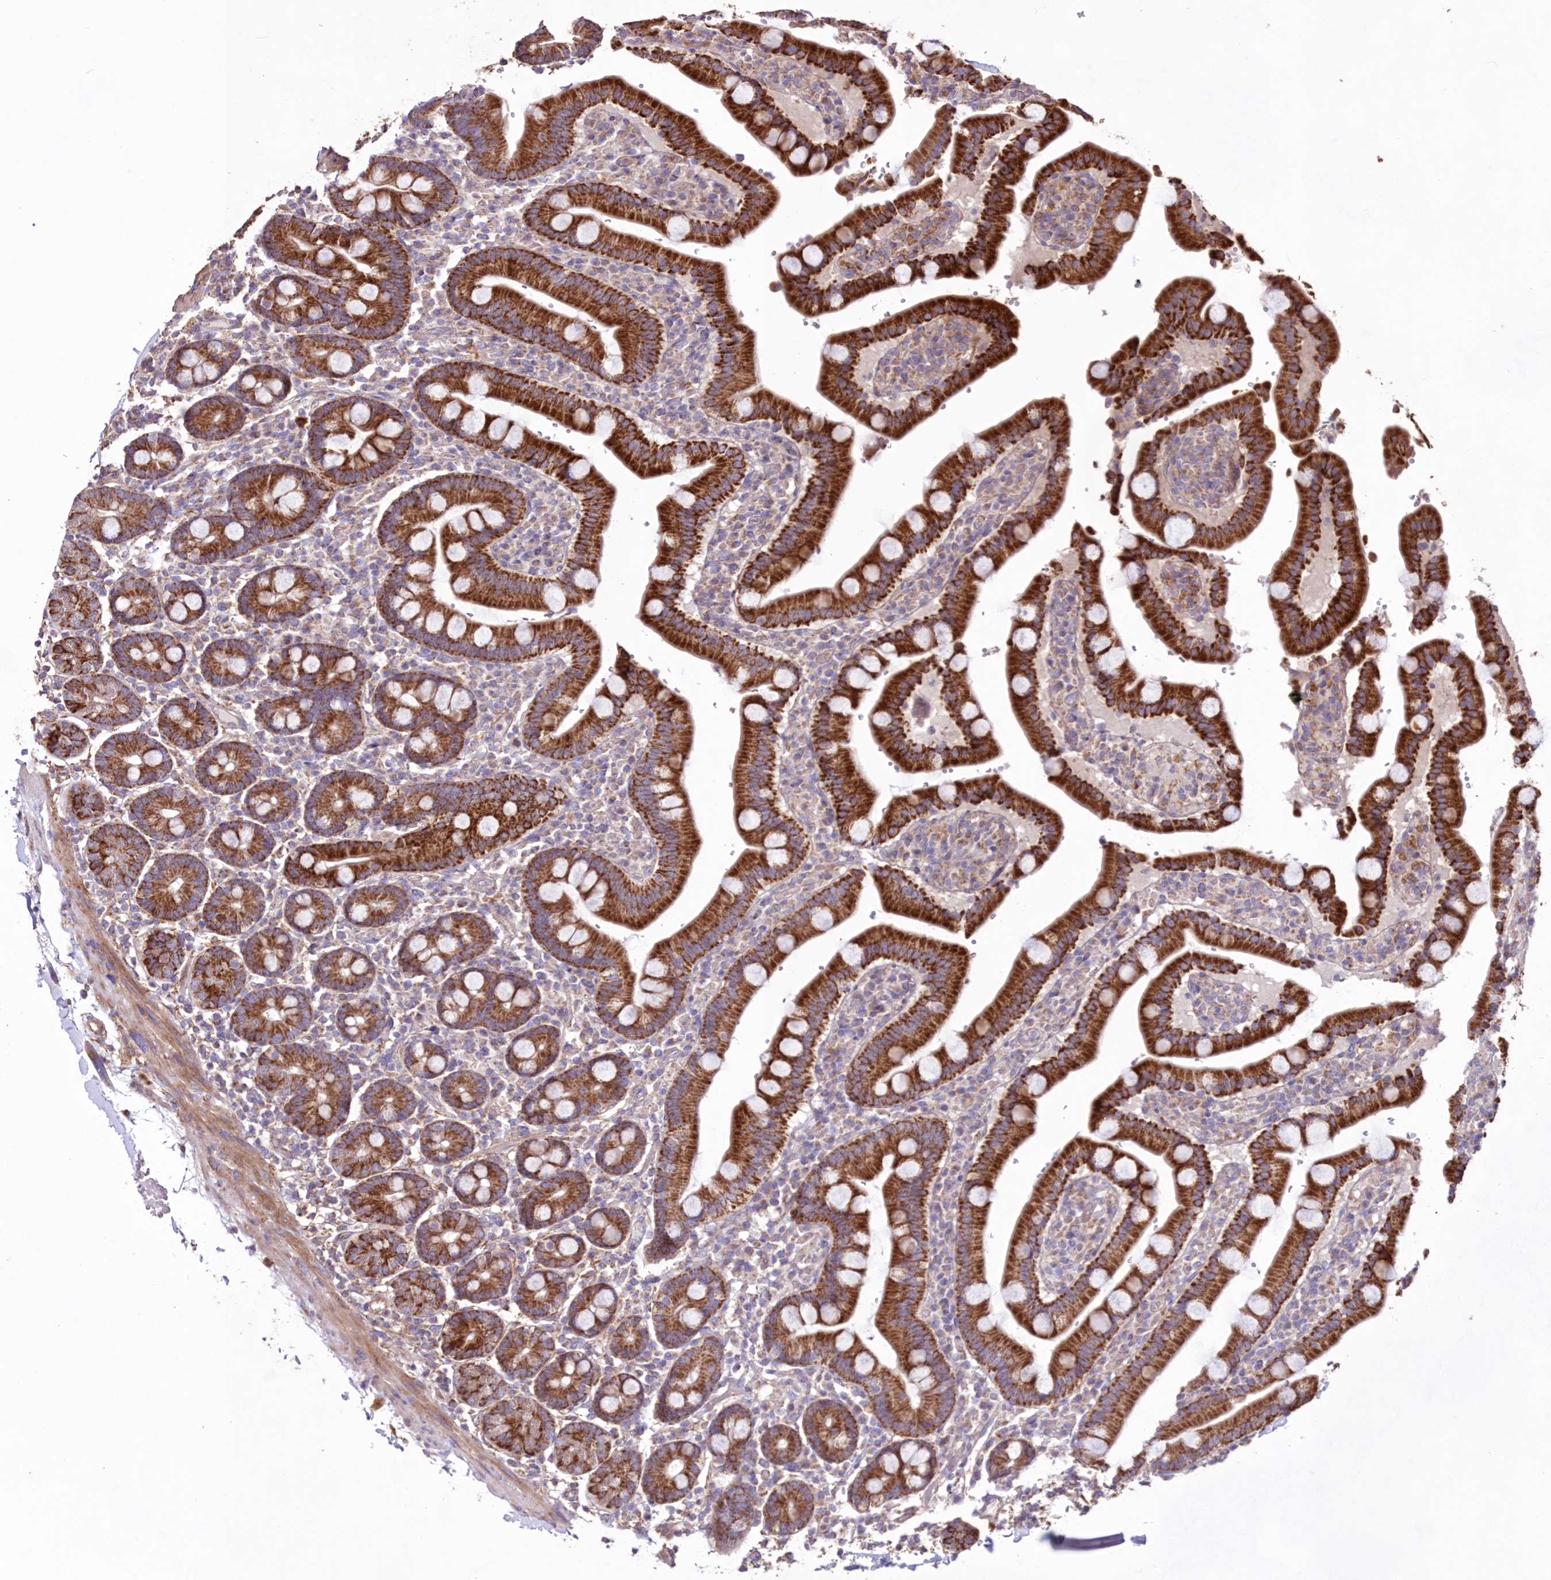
{"staining": {"intensity": "strong", "quantity": ">75%", "location": "cytoplasmic/membranous"}, "tissue": "duodenum", "cell_type": "Glandular cells", "image_type": "normal", "snomed": [{"axis": "morphology", "description": "Normal tissue, NOS"}, {"axis": "topography", "description": "Small intestine, NOS"}], "caption": "Immunohistochemistry image of benign duodenum stained for a protein (brown), which displays high levels of strong cytoplasmic/membranous positivity in approximately >75% of glandular cells.", "gene": "HADHB", "patient": {"sex": "female", "age": 71}}